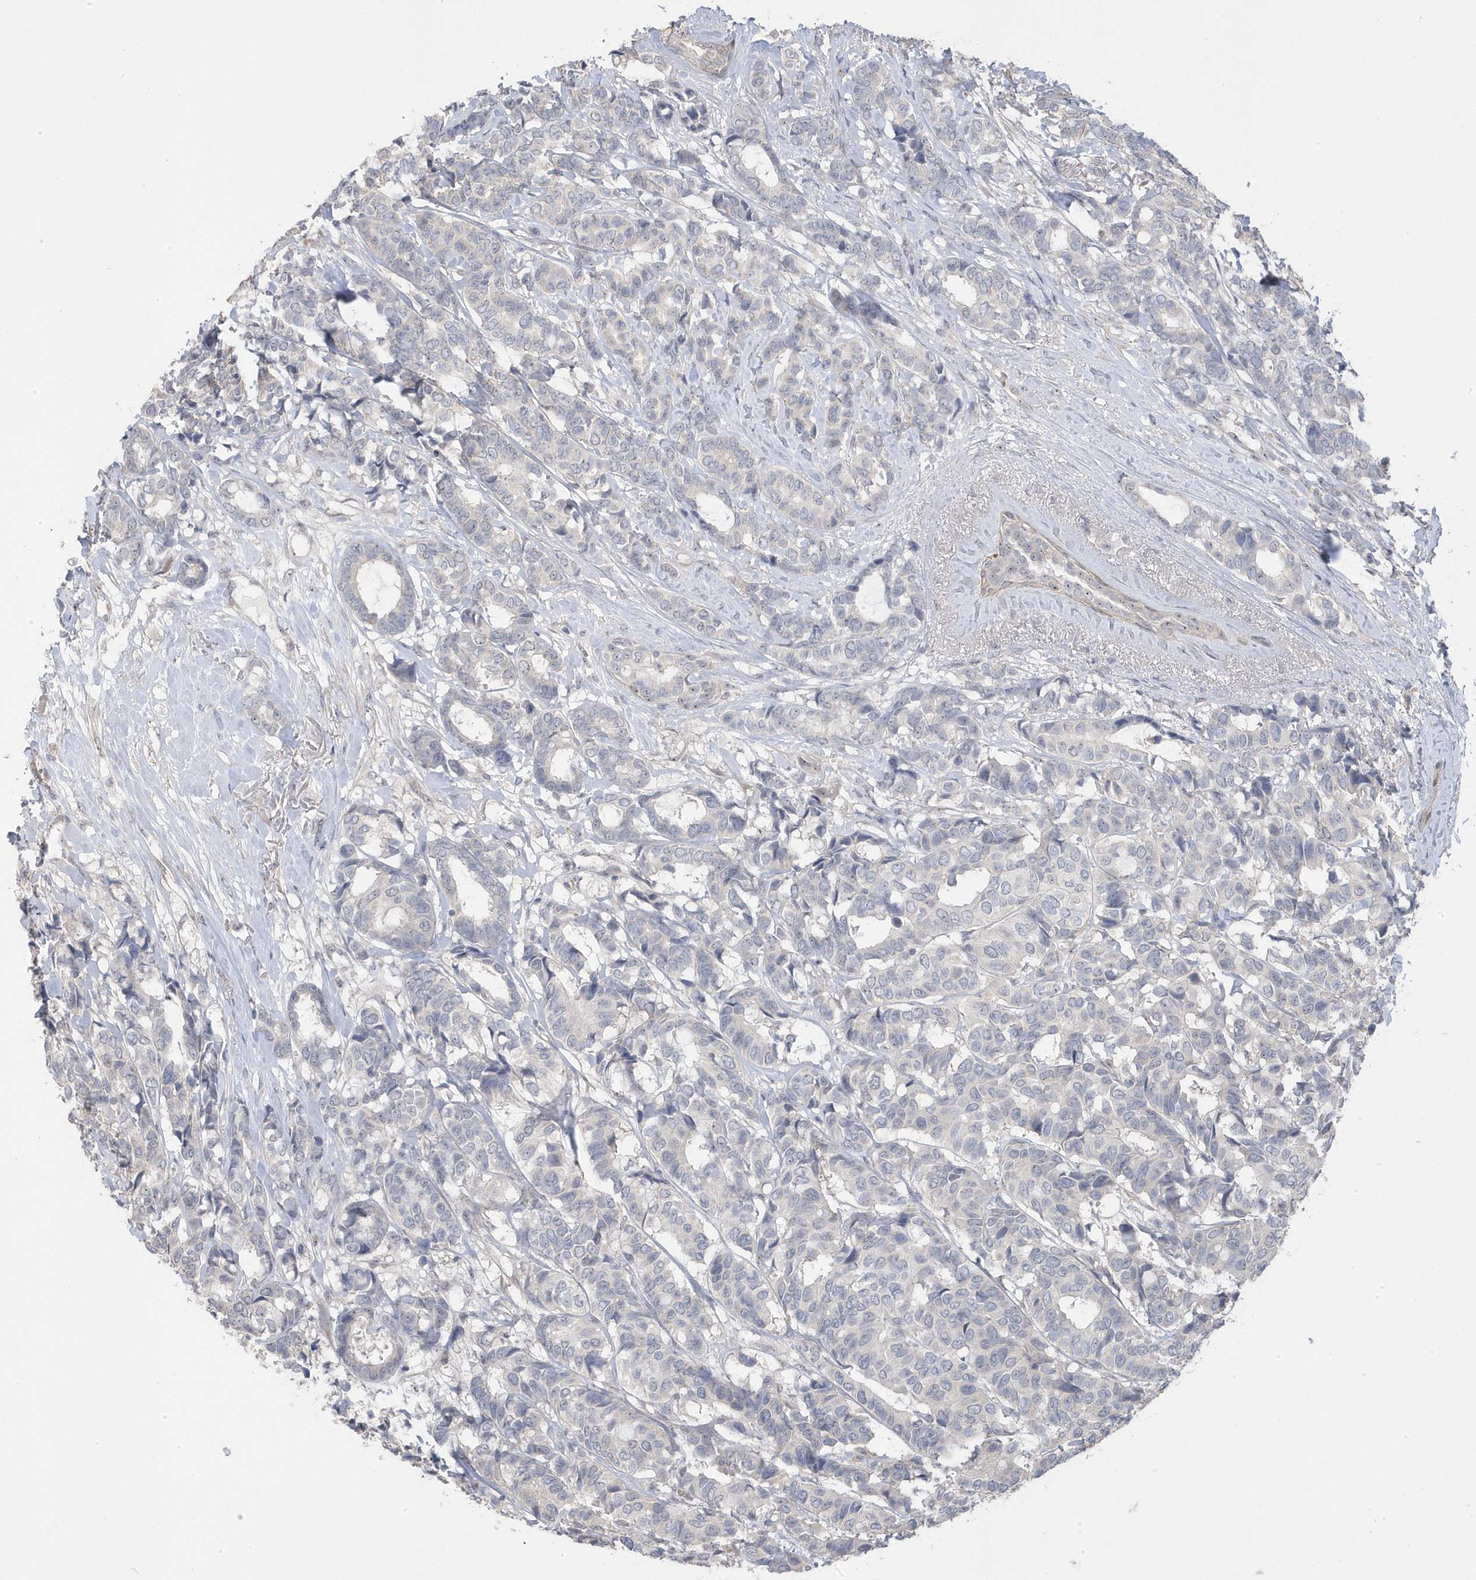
{"staining": {"intensity": "negative", "quantity": "none", "location": "none"}, "tissue": "breast cancer", "cell_type": "Tumor cells", "image_type": "cancer", "snomed": [{"axis": "morphology", "description": "Duct carcinoma"}, {"axis": "topography", "description": "Breast"}], "caption": "A photomicrograph of infiltrating ductal carcinoma (breast) stained for a protein demonstrates no brown staining in tumor cells.", "gene": "GTPBP6", "patient": {"sex": "female", "age": 87}}